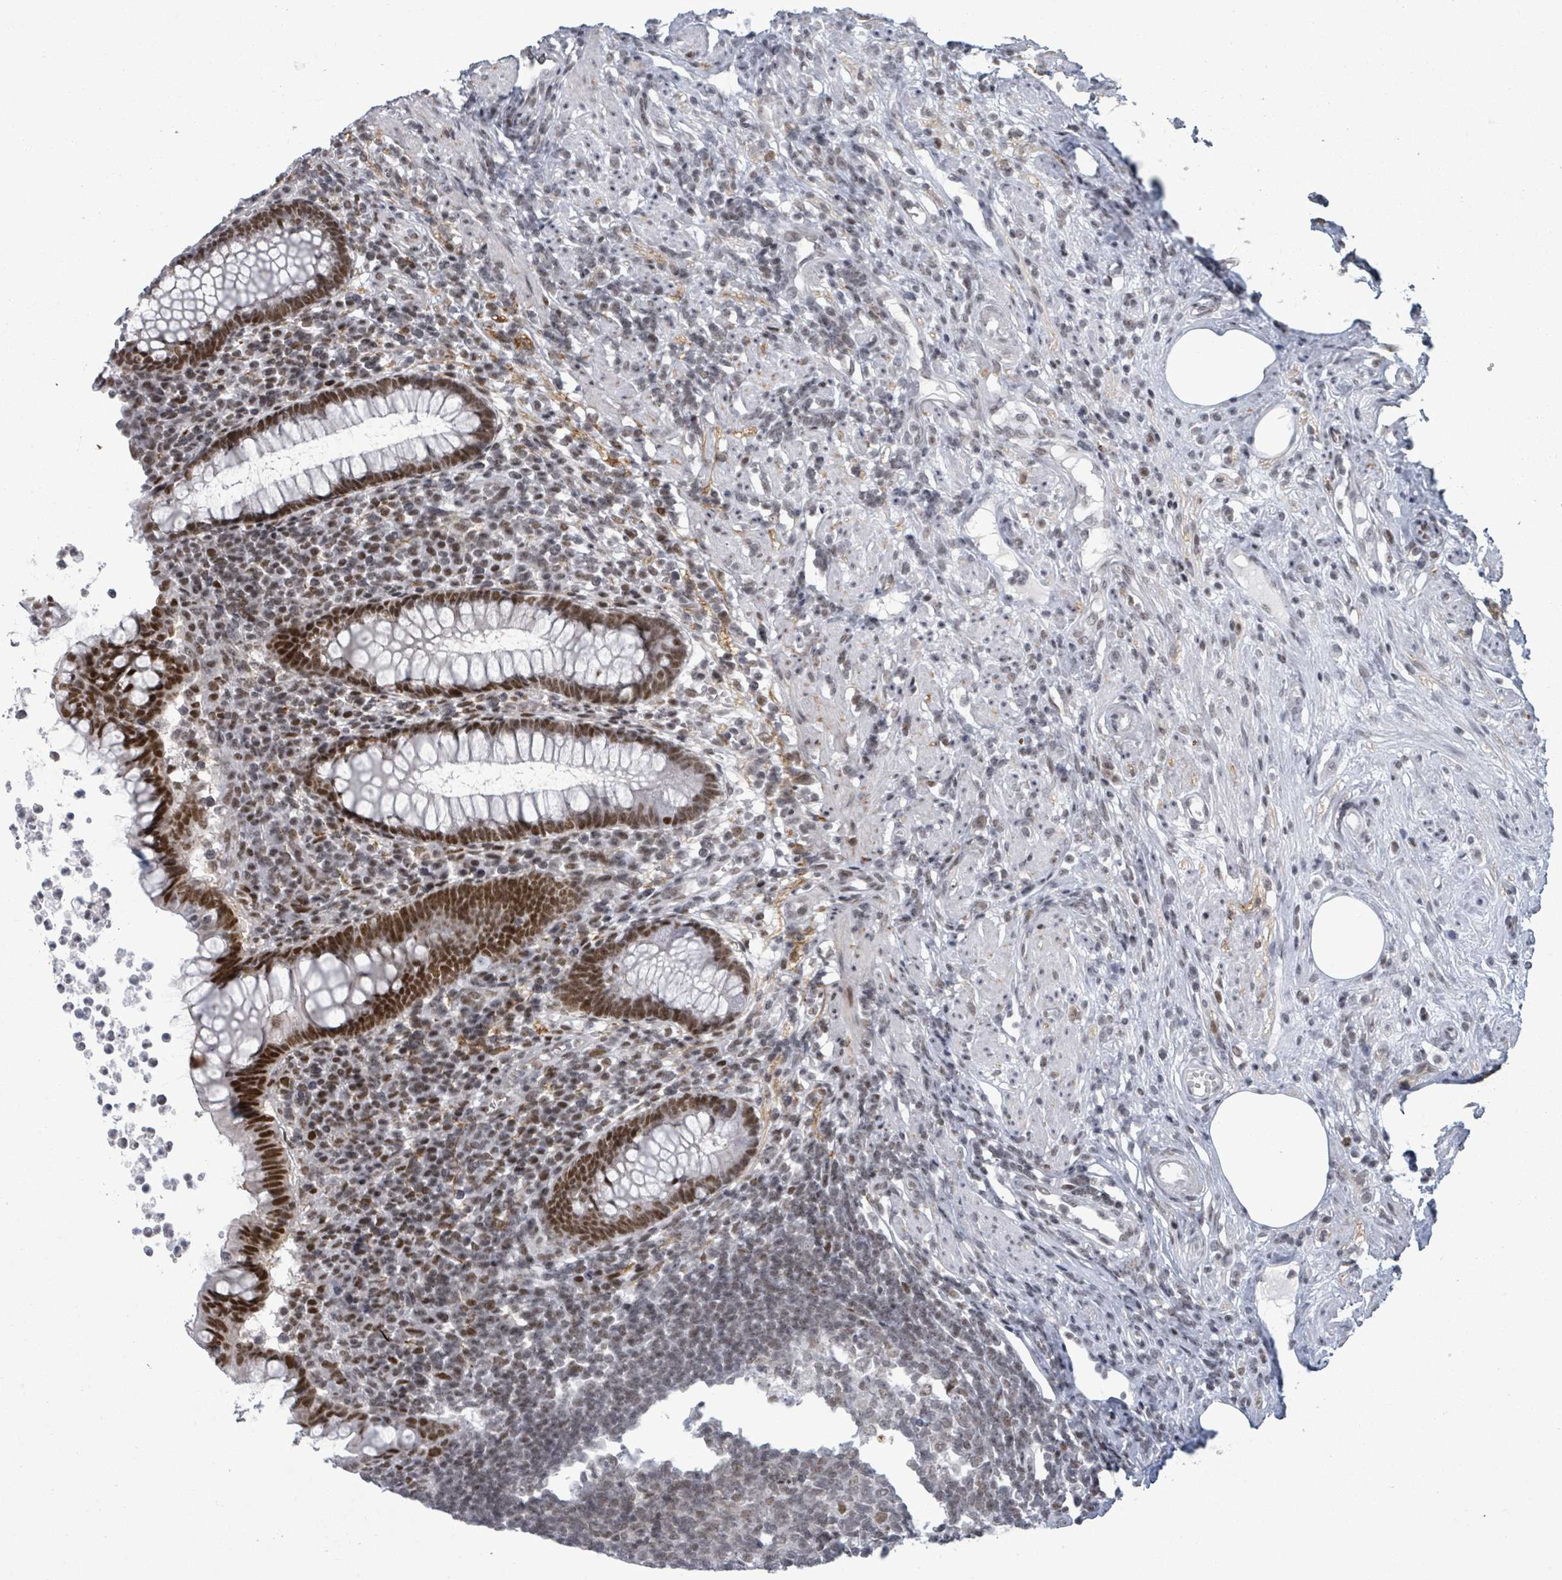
{"staining": {"intensity": "strong", "quantity": ">75%", "location": "nuclear"}, "tissue": "appendix", "cell_type": "Glandular cells", "image_type": "normal", "snomed": [{"axis": "morphology", "description": "Normal tissue, NOS"}, {"axis": "topography", "description": "Appendix"}], "caption": "Immunohistochemistry (IHC) of unremarkable appendix reveals high levels of strong nuclear positivity in approximately >75% of glandular cells. The protein of interest is shown in brown color, while the nuclei are stained blue.", "gene": "BIVM", "patient": {"sex": "female", "age": 56}}